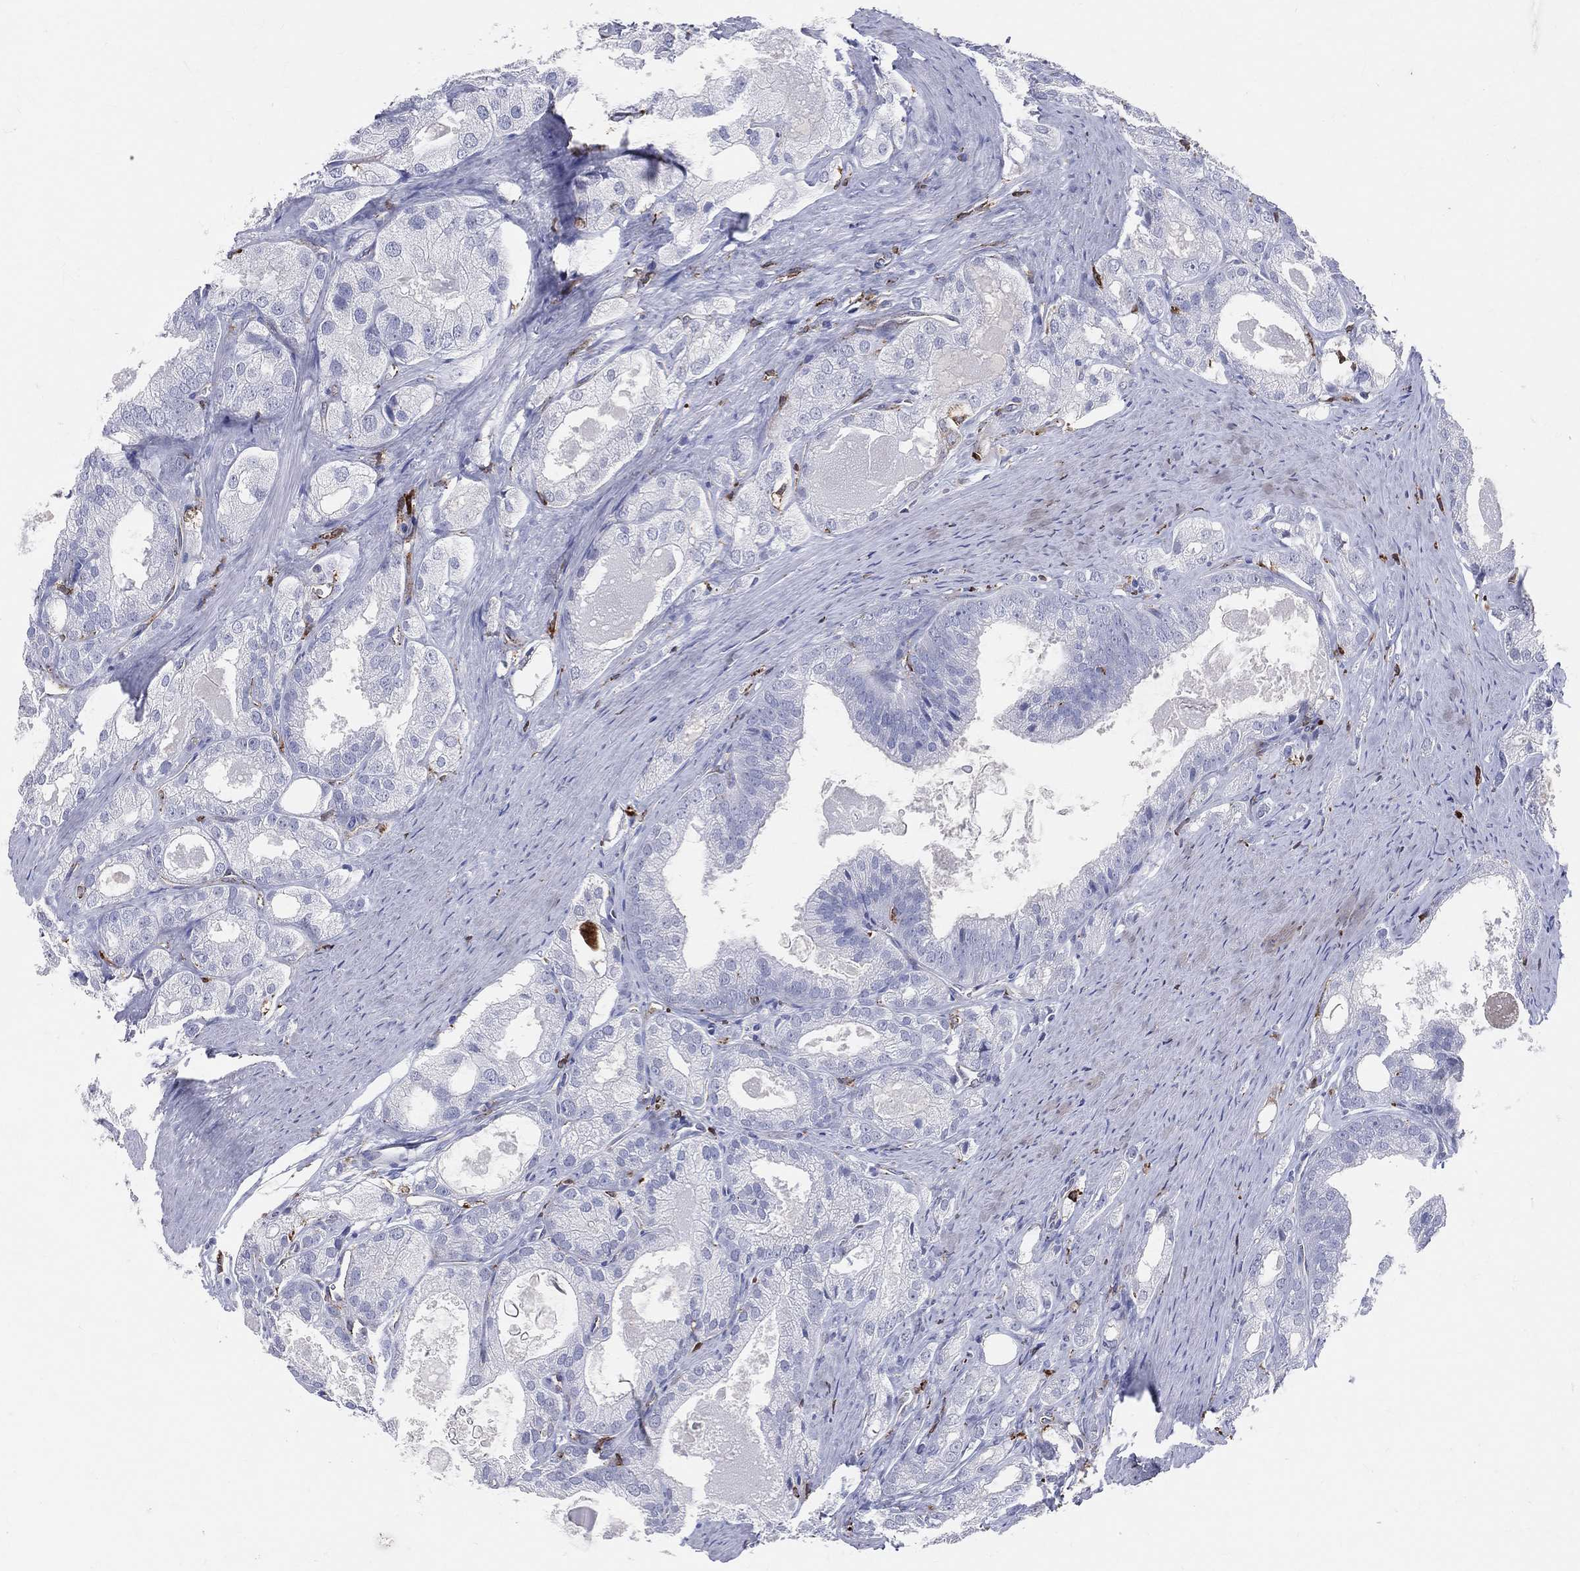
{"staining": {"intensity": "negative", "quantity": "none", "location": "none"}, "tissue": "prostate cancer", "cell_type": "Tumor cells", "image_type": "cancer", "snomed": [{"axis": "morphology", "description": "Adenocarcinoma, NOS"}, {"axis": "morphology", "description": "Adenocarcinoma, High grade"}, {"axis": "topography", "description": "Prostate"}], "caption": "Protein analysis of prostate cancer (adenocarcinoma) reveals no significant expression in tumor cells. The staining was performed using DAB (3,3'-diaminobenzidine) to visualize the protein expression in brown, while the nuclei were stained in blue with hematoxylin (Magnification: 20x).", "gene": "CD74", "patient": {"sex": "male", "age": 70}}